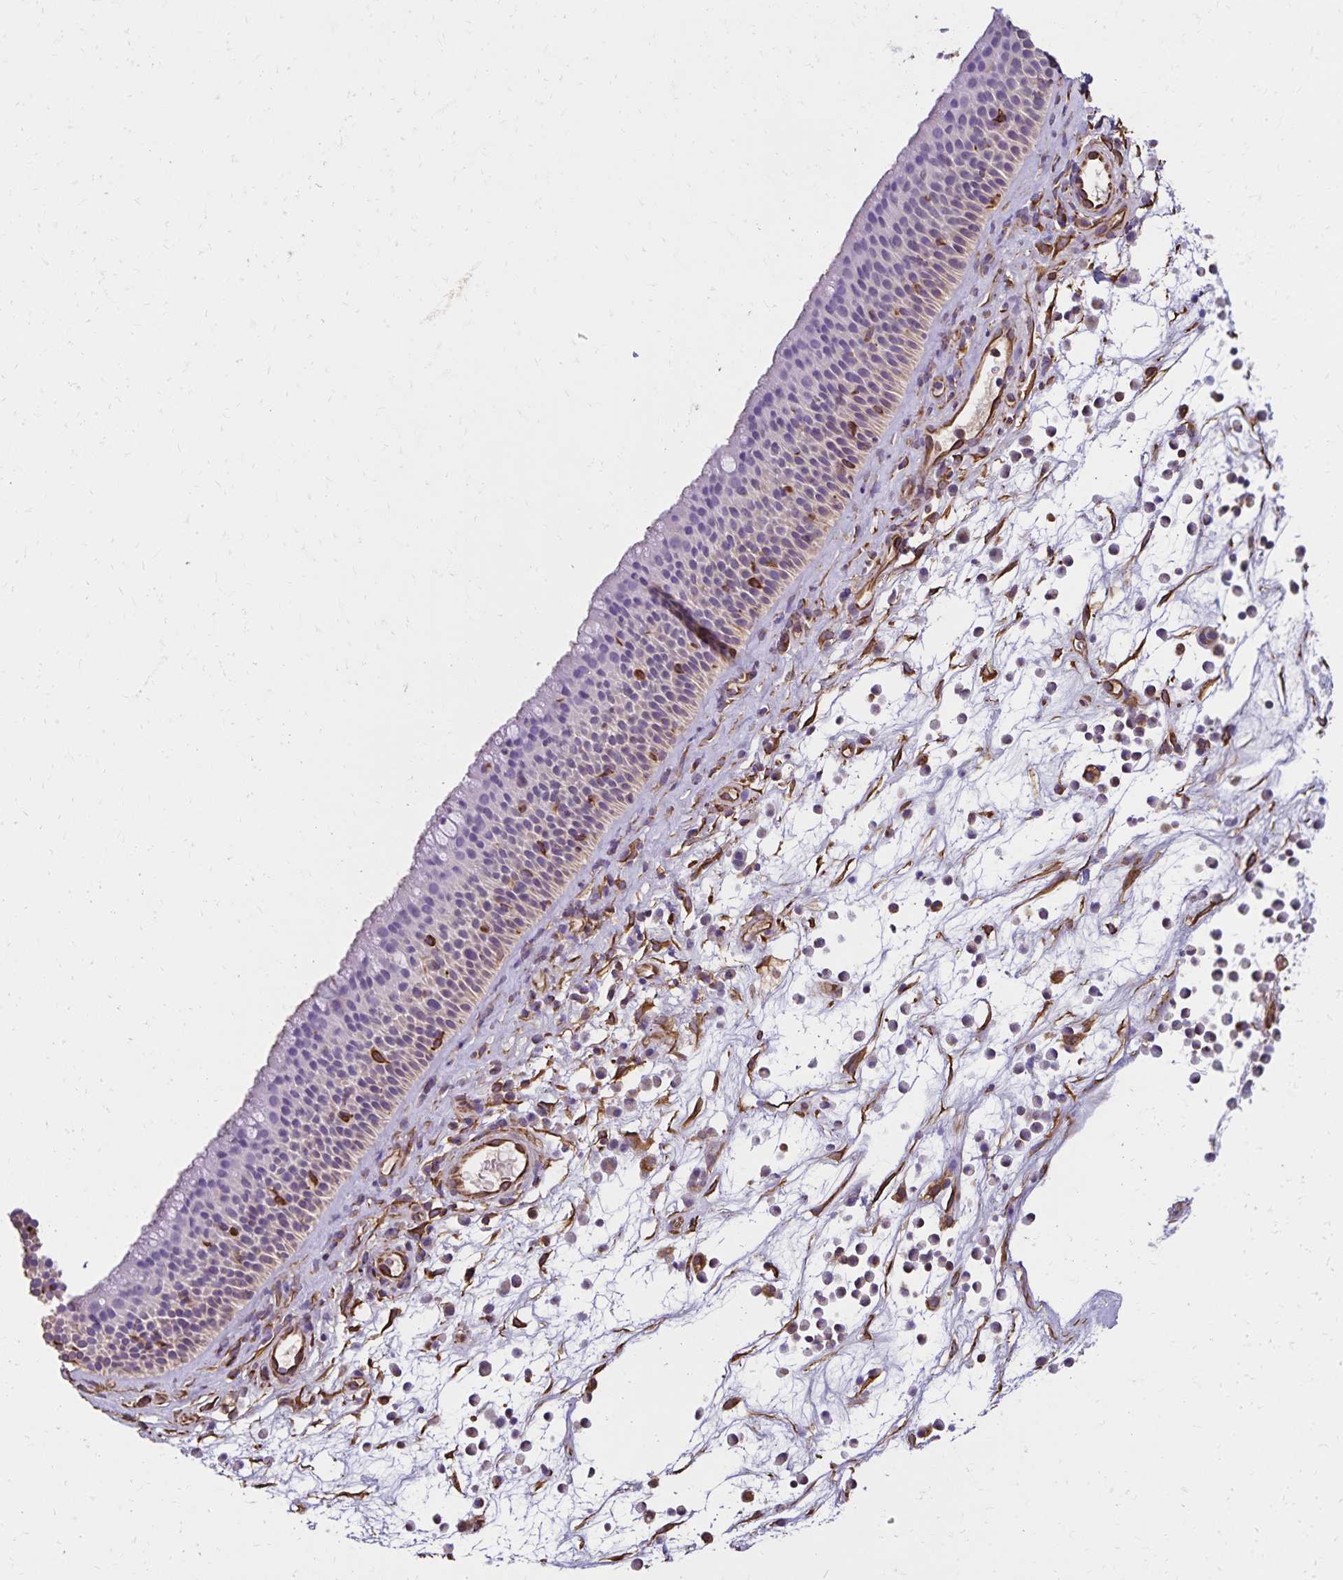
{"staining": {"intensity": "negative", "quantity": "none", "location": "none"}, "tissue": "nasopharynx", "cell_type": "Respiratory epithelial cells", "image_type": "normal", "snomed": [{"axis": "morphology", "description": "Normal tissue, NOS"}, {"axis": "topography", "description": "Nasopharynx"}], "caption": "Respiratory epithelial cells show no significant expression in unremarkable nasopharynx. Brightfield microscopy of immunohistochemistry (IHC) stained with DAB (brown) and hematoxylin (blue), captured at high magnification.", "gene": "TRPV6", "patient": {"sex": "male", "age": 56}}